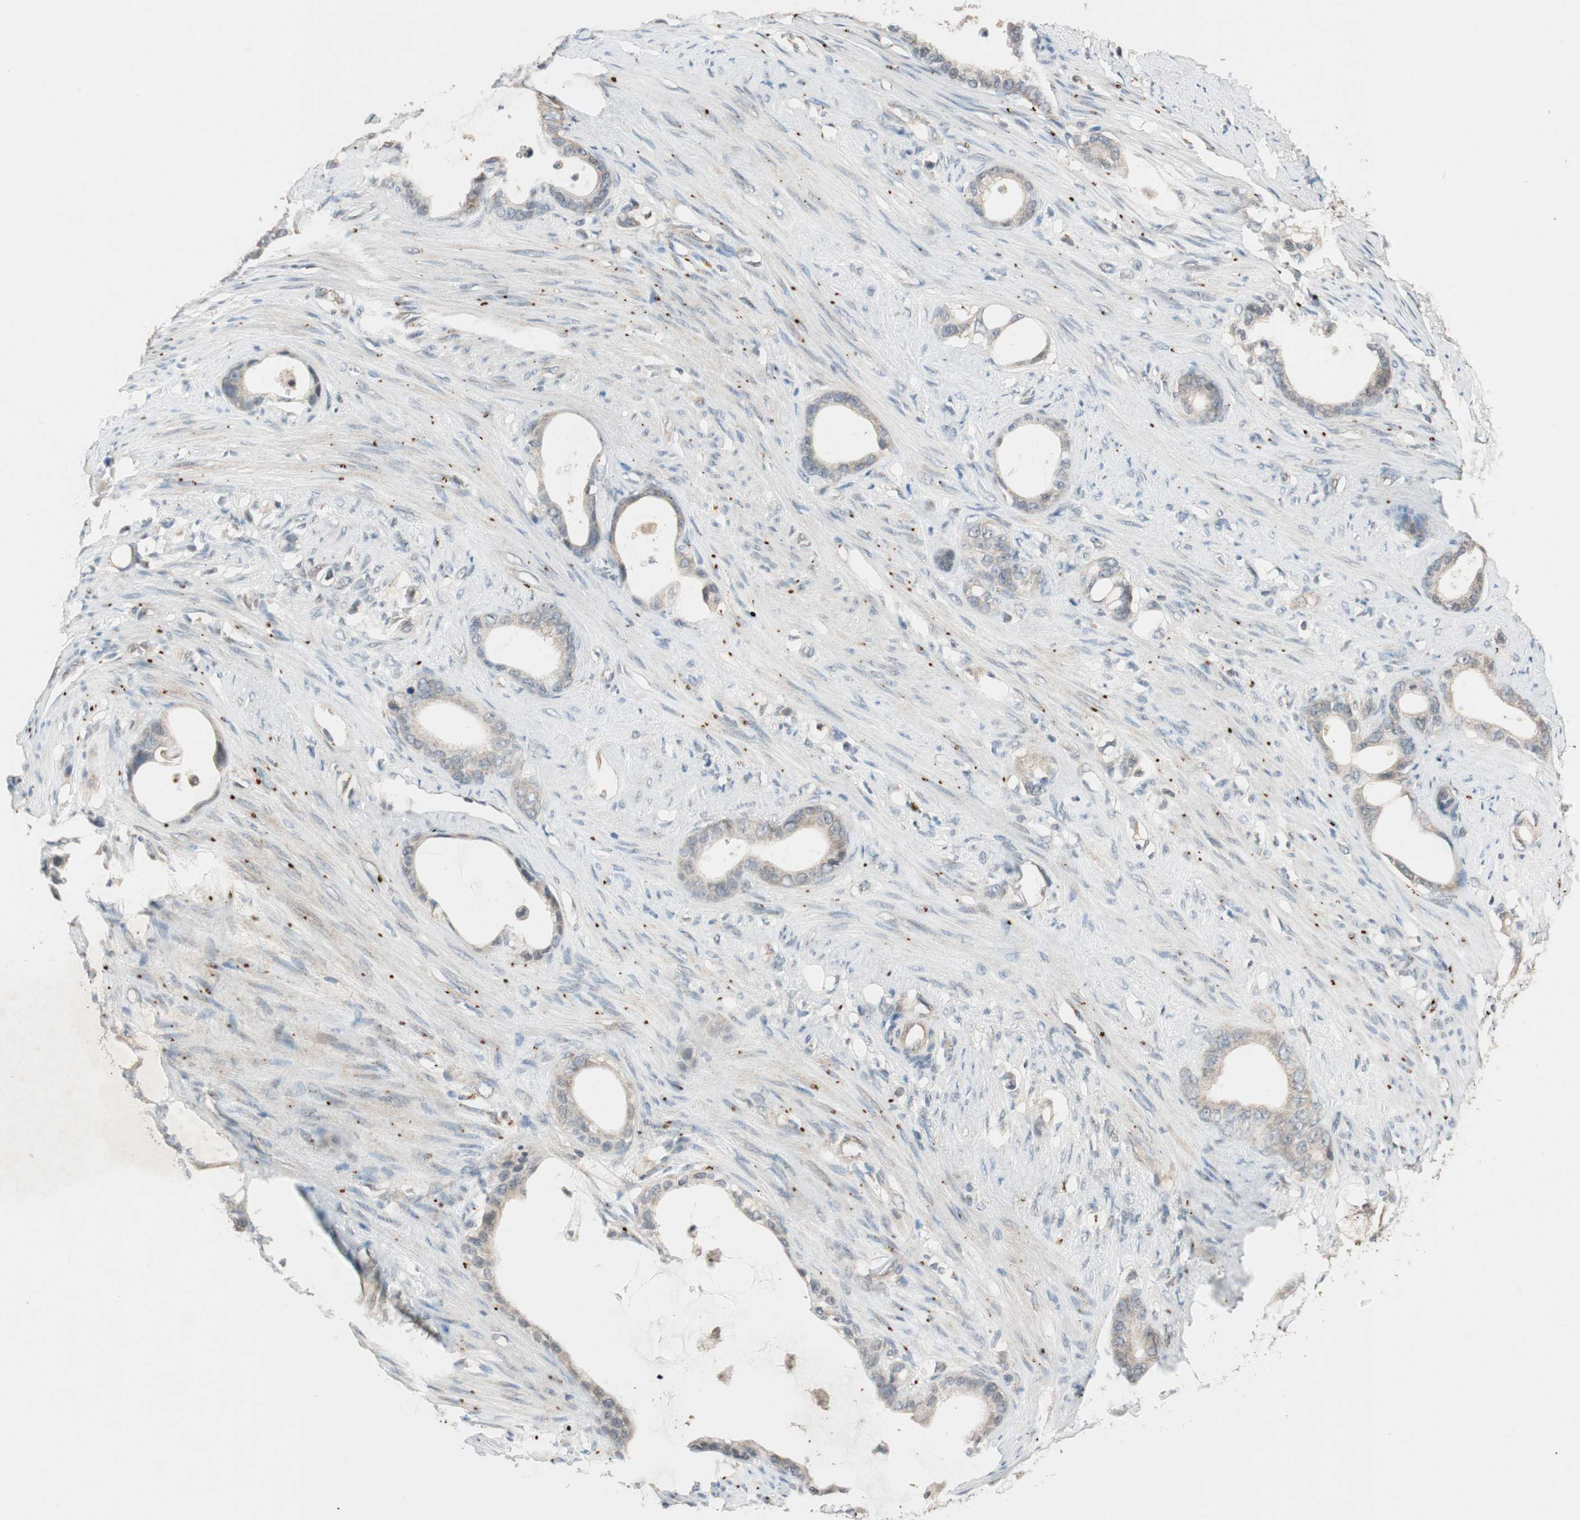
{"staining": {"intensity": "weak", "quantity": ">75%", "location": "cytoplasmic/membranous"}, "tissue": "stomach cancer", "cell_type": "Tumor cells", "image_type": "cancer", "snomed": [{"axis": "morphology", "description": "Adenocarcinoma, NOS"}, {"axis": "topography", "description": "Stomach"}], "caption": "There is low levels of weak cytoplasmic/membranous expression in tumor cells of adenocarcinoma (stomach), as demonstrated by immunohistochemical staining (brown color).", "gene": "GLB1", "patient": {"sex": "female", "age": 75}}